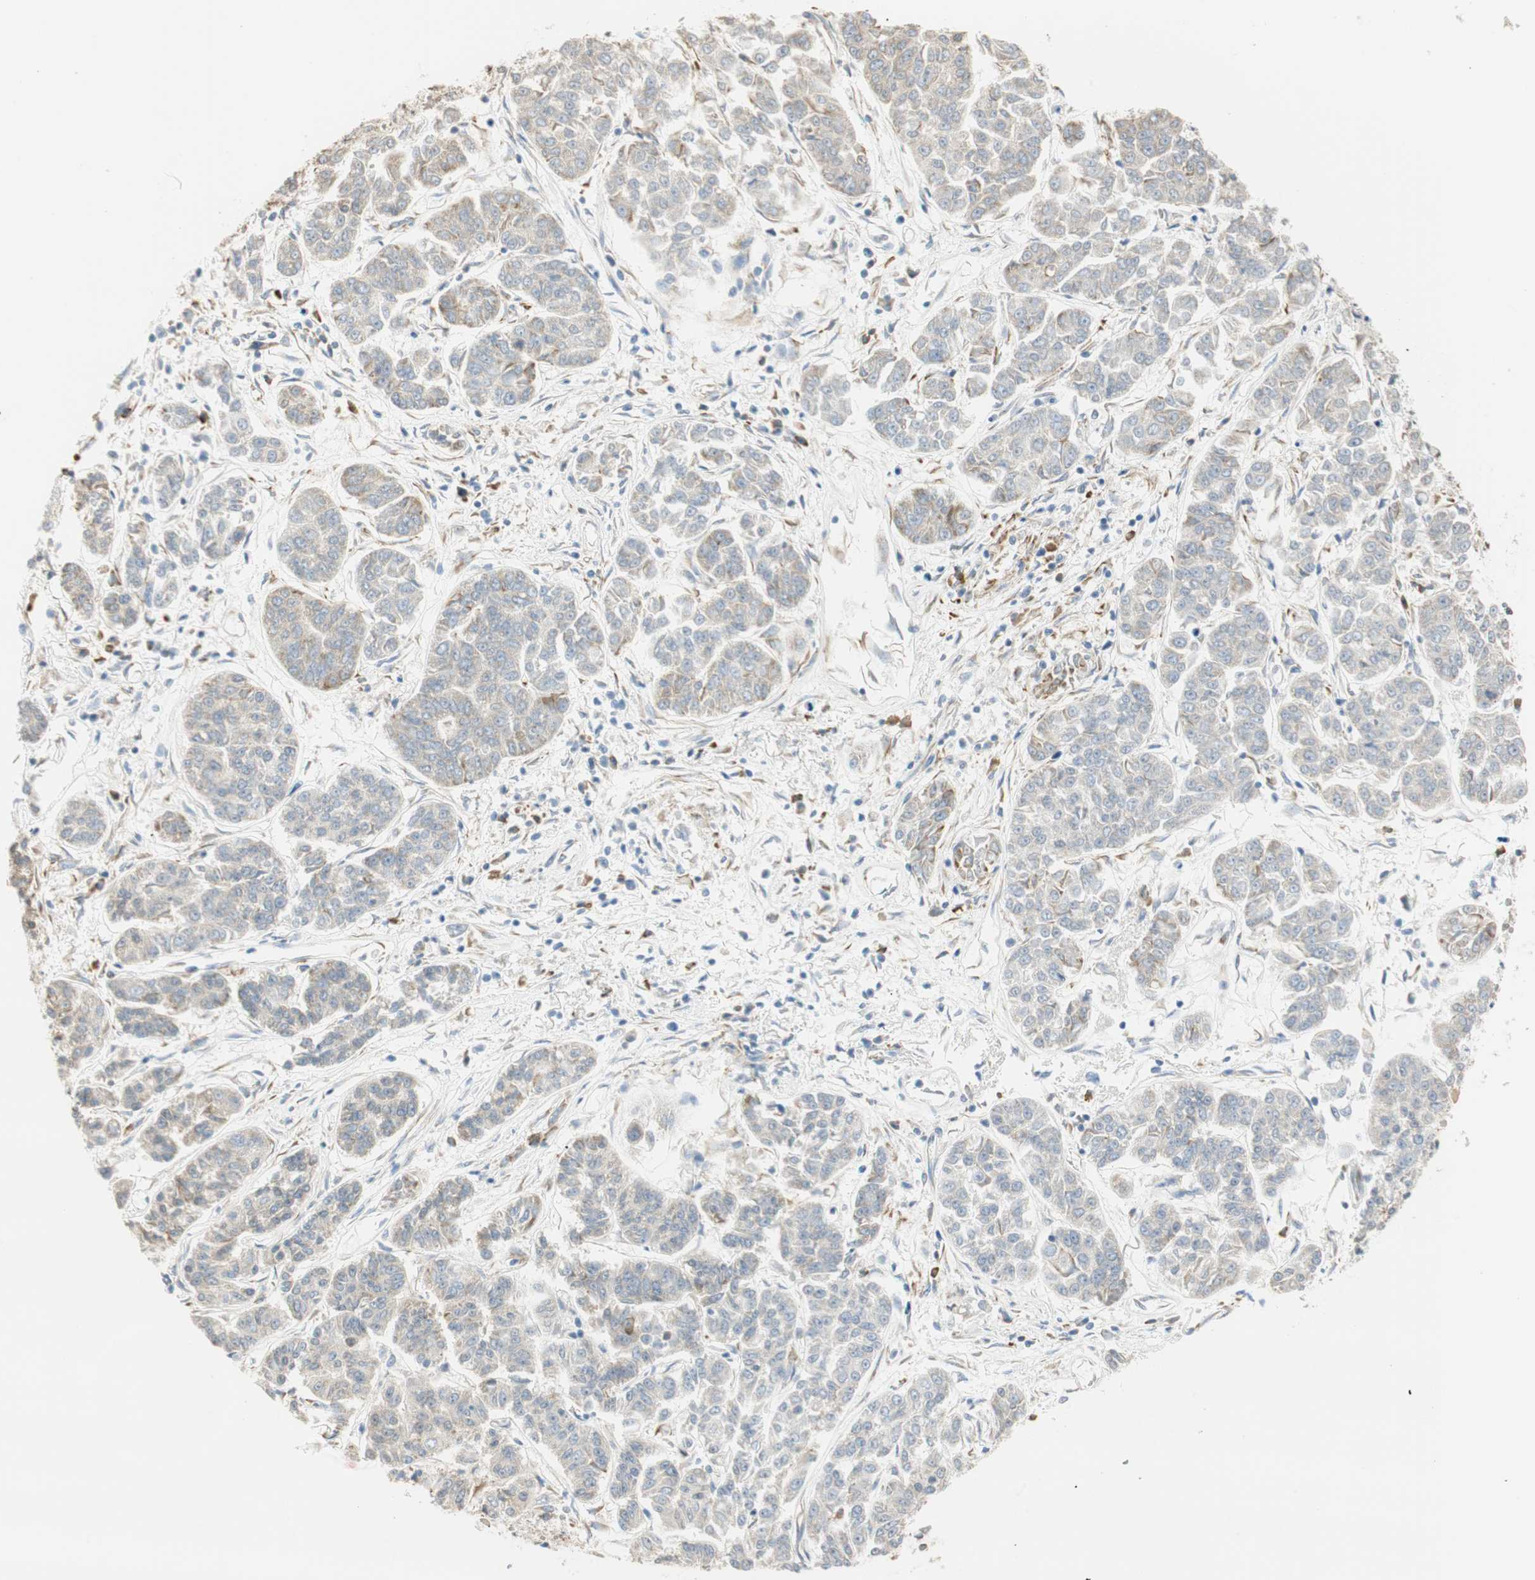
{"staining": {"intensity": "weak", "quantity": "25%-75%", "location": "nuclear"}, "tissue": "lung cancer", "cell_type": "Tumor cells", "image_type": "cancer", "snomed": [{"axis": "morphology", "description": "Adenocarcinoma, NOS"}, {"axis": "topography", "description": "Lung"}], "caption": "Immunohistochemistry of human lung cancer exhibits low levels of weak nuclear expression in about 25%-75% of tumor cells.", "gene": "MSX2", "patient": {"sex": "male", "age": 84}}